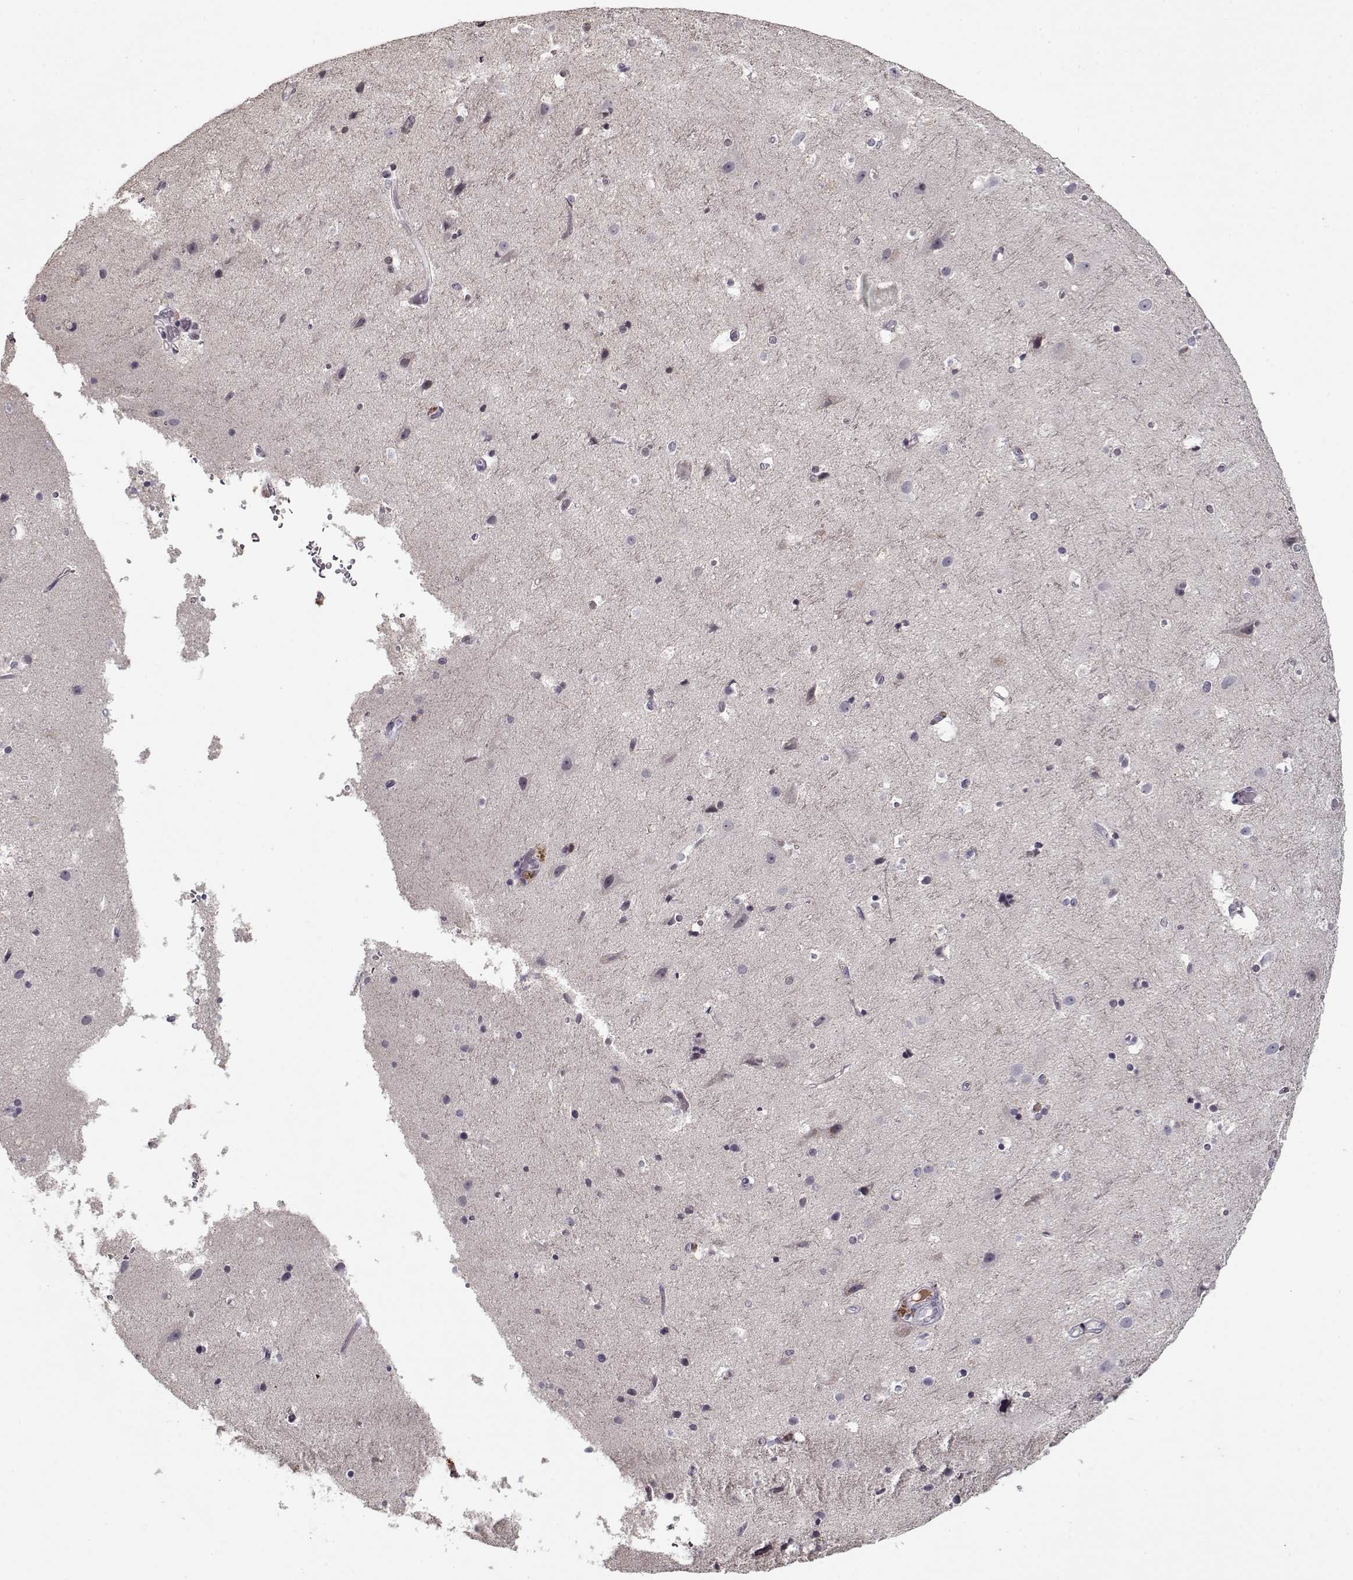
{"staining": {"intensity": "negative", "quantity": "none", "location": "none"}, "tissue": "cerebral cortex", "cell_type": "Endothelial cells", "image_type": "normal", "snomed": [{"axis": "morphology", "description": "Normal tissue, NOS"}, {"axis": "topography", "description": "Cerebral cortex"}], "caption": "DAB (3,3'-diaminobenzidine) immunohistochemical staining of benign cerebral cortex shows no significant expression in endothelial cells.", "gene": "AFM", "patient": {"sex": "female", "age": 52}}